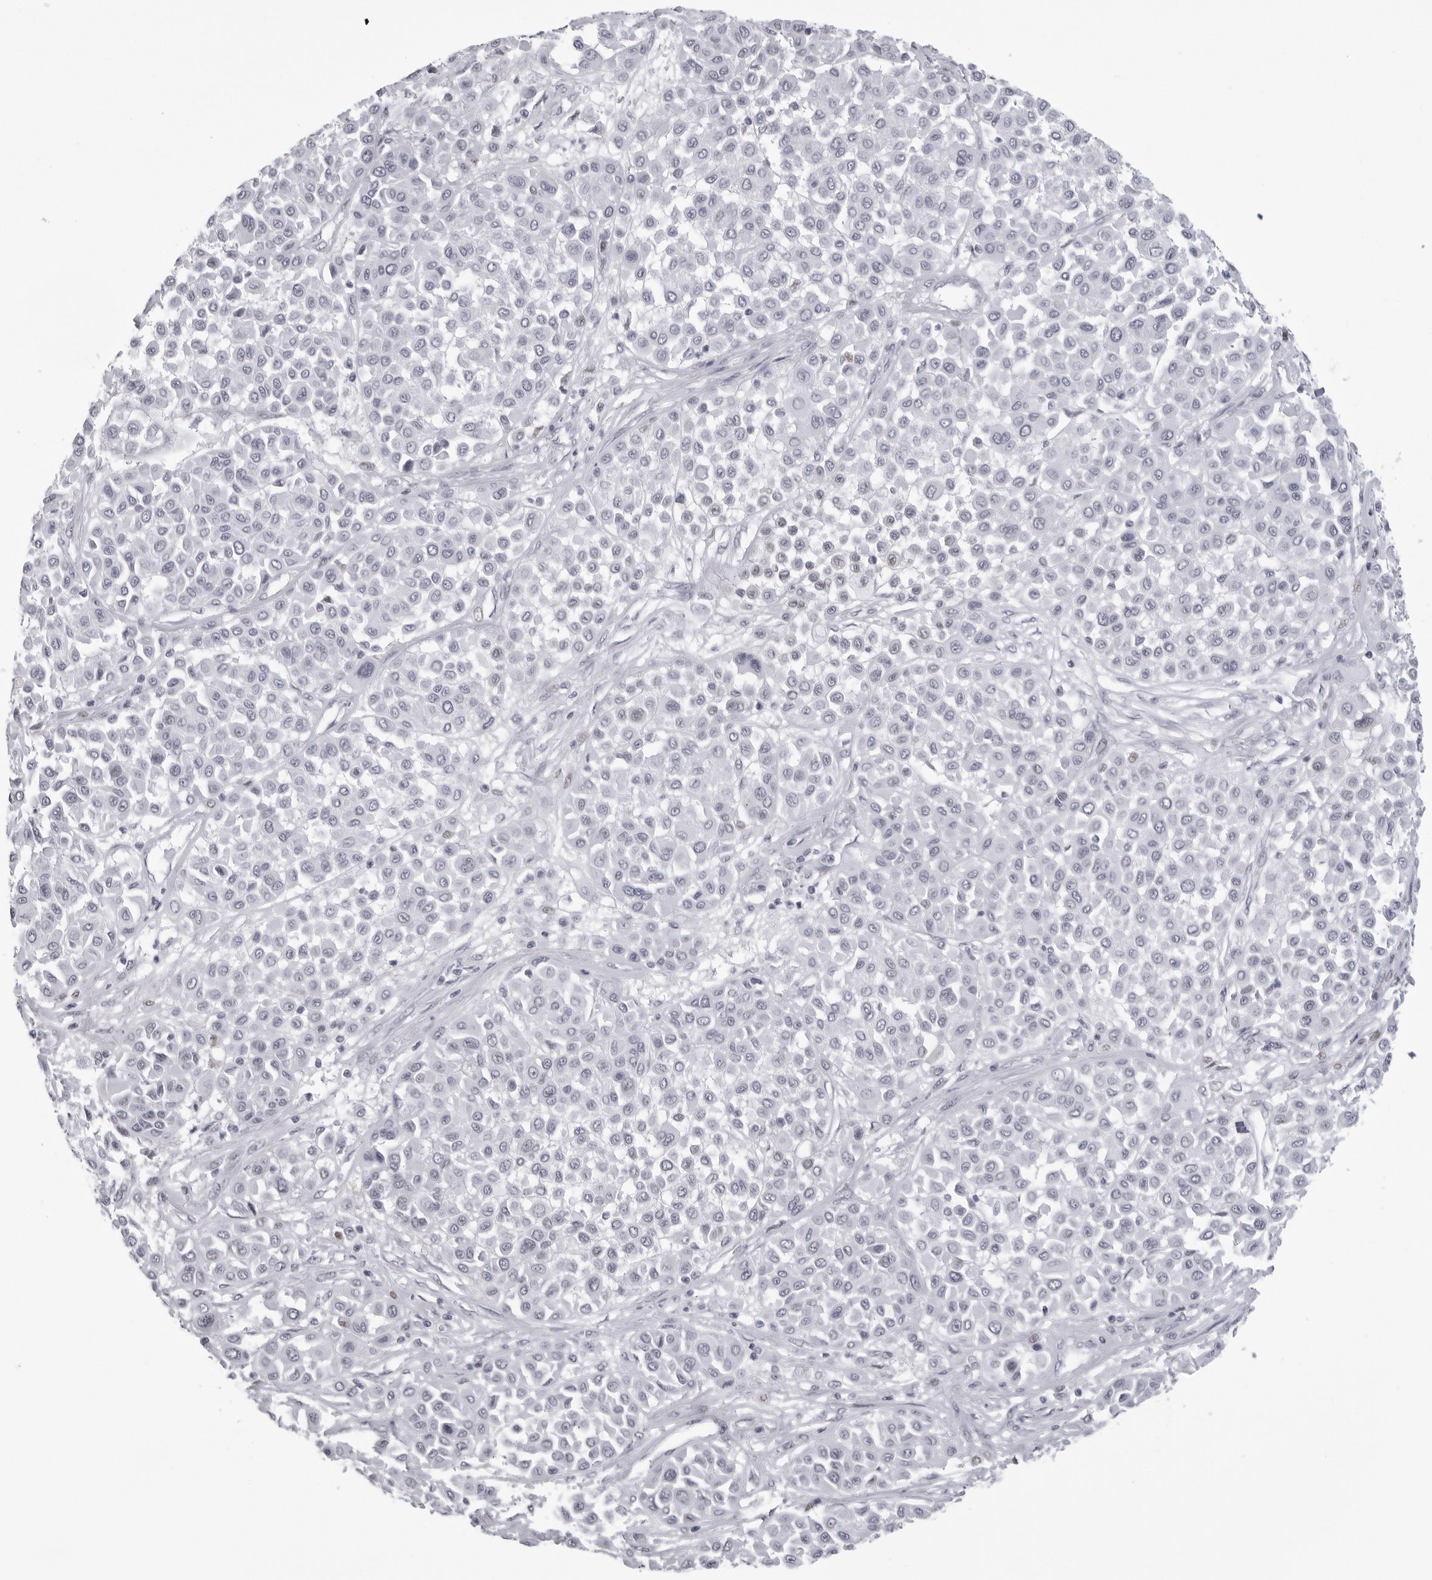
{"staining": {"intensity": "negative", "quantity": "none", "location": "none"}, "tissue": "melanoma", "cell_type": "Tumor cells", "image_type": "cancer", "snomed": [{"axis": "morphology", "description": "Malignant melanoma, Metastatic site"}, {"axis": "topography", "description": "Soft tissue"}], "caption": "IHC micrograph of neoplastic tissue: human melanoma stained with DAB demonstrates no significant protein expression in tumor cells.", "gene": "ESPN", "patient": {"sex": "male", "age": 41}}